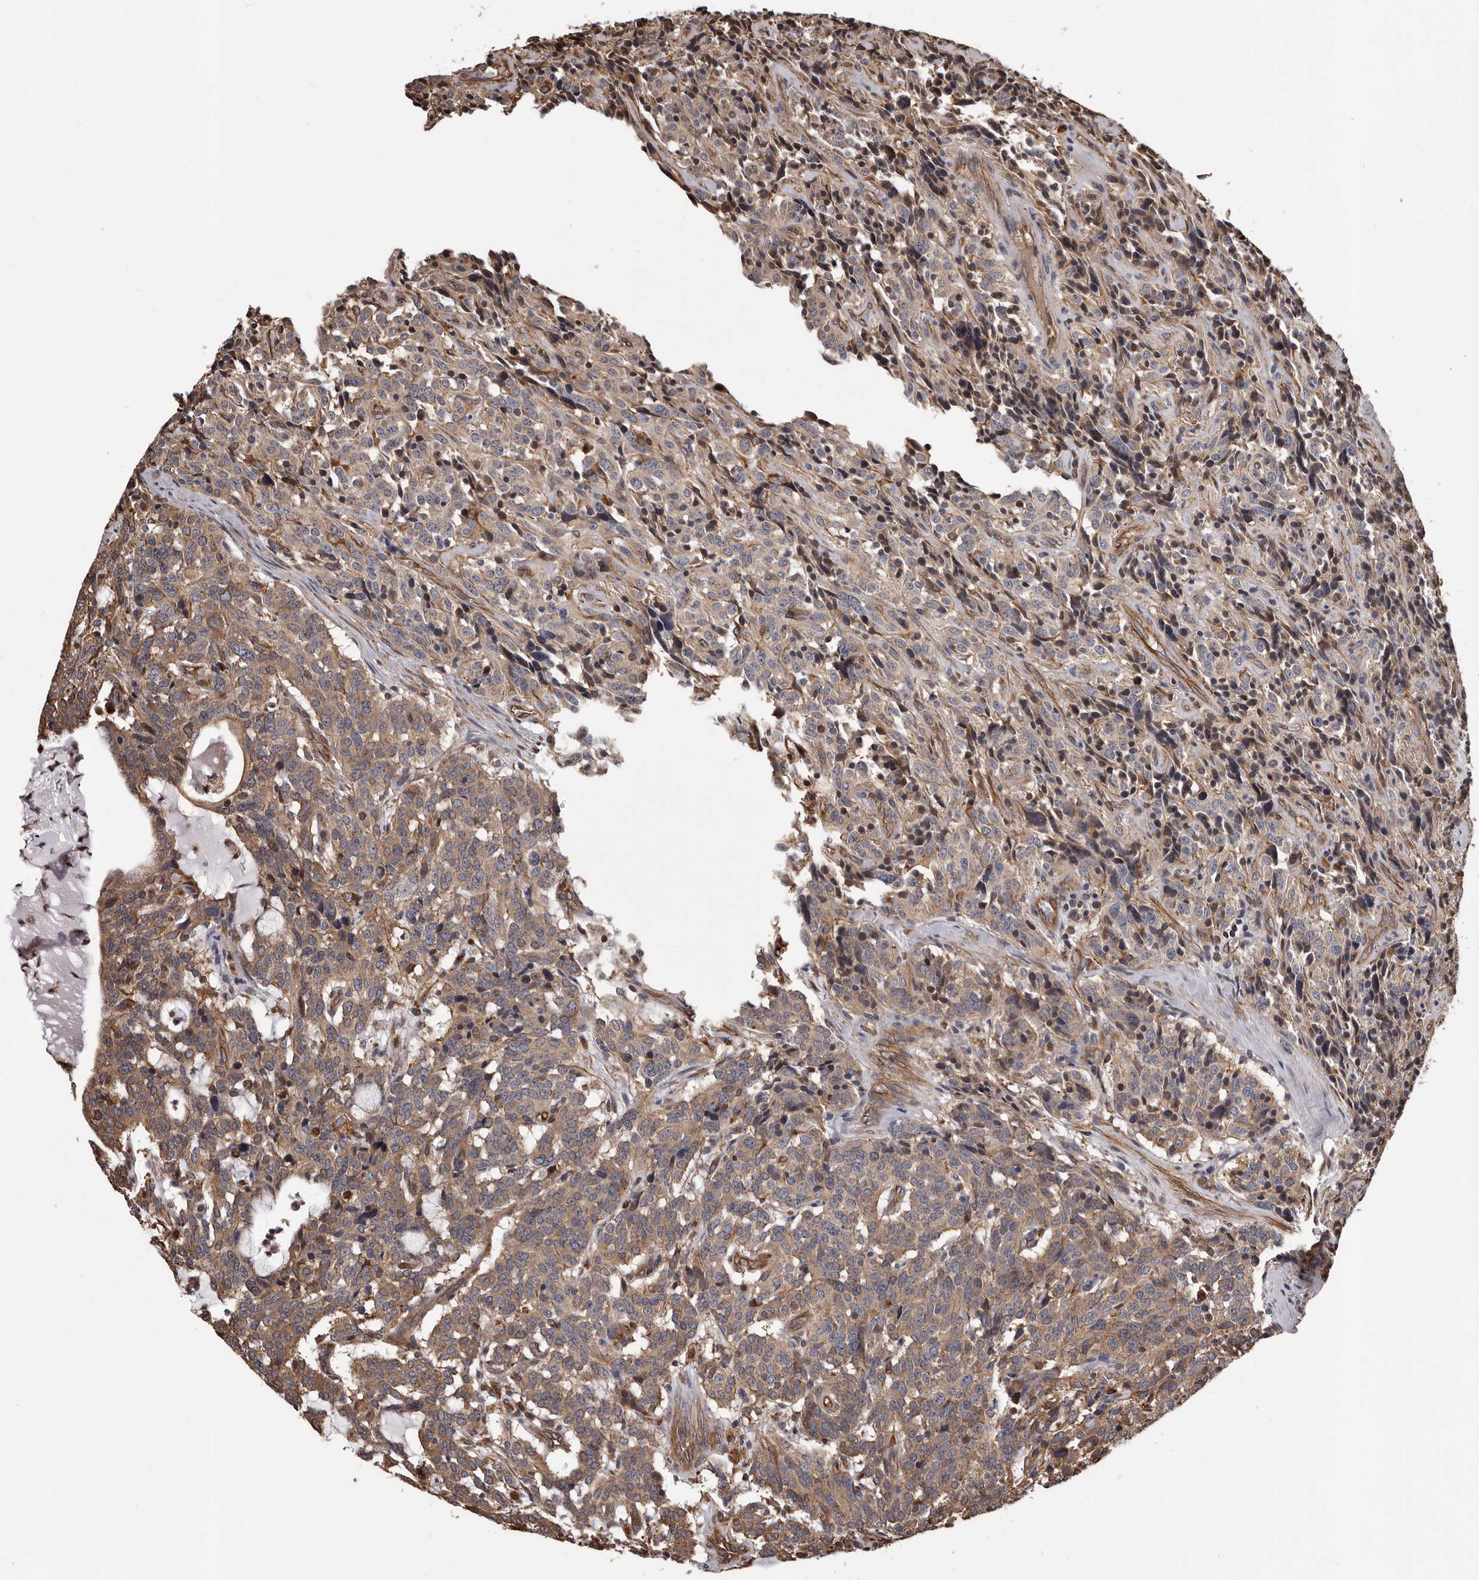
{"staining": {"intensity": "moderate", "quantity": ">75%", "location": "cytoplasmic/membranous"}, "tissue": "carcinoid", "cell_type": "Tumor cells", "image_type": "cancer", "snomed": [{"axis": "morphology", "description": "Carcinoid, malignant, NOS"}, {"axis": "topography", "description": "Lung"}], "caption": "Carcinoid was stained to show a protein in brown. There is medium levels of moderate cytoplasmic/membranous expression in about >75% of tumor cells.", "gene": "CEP104", "patient": {"sex": "female", "age": 46}}